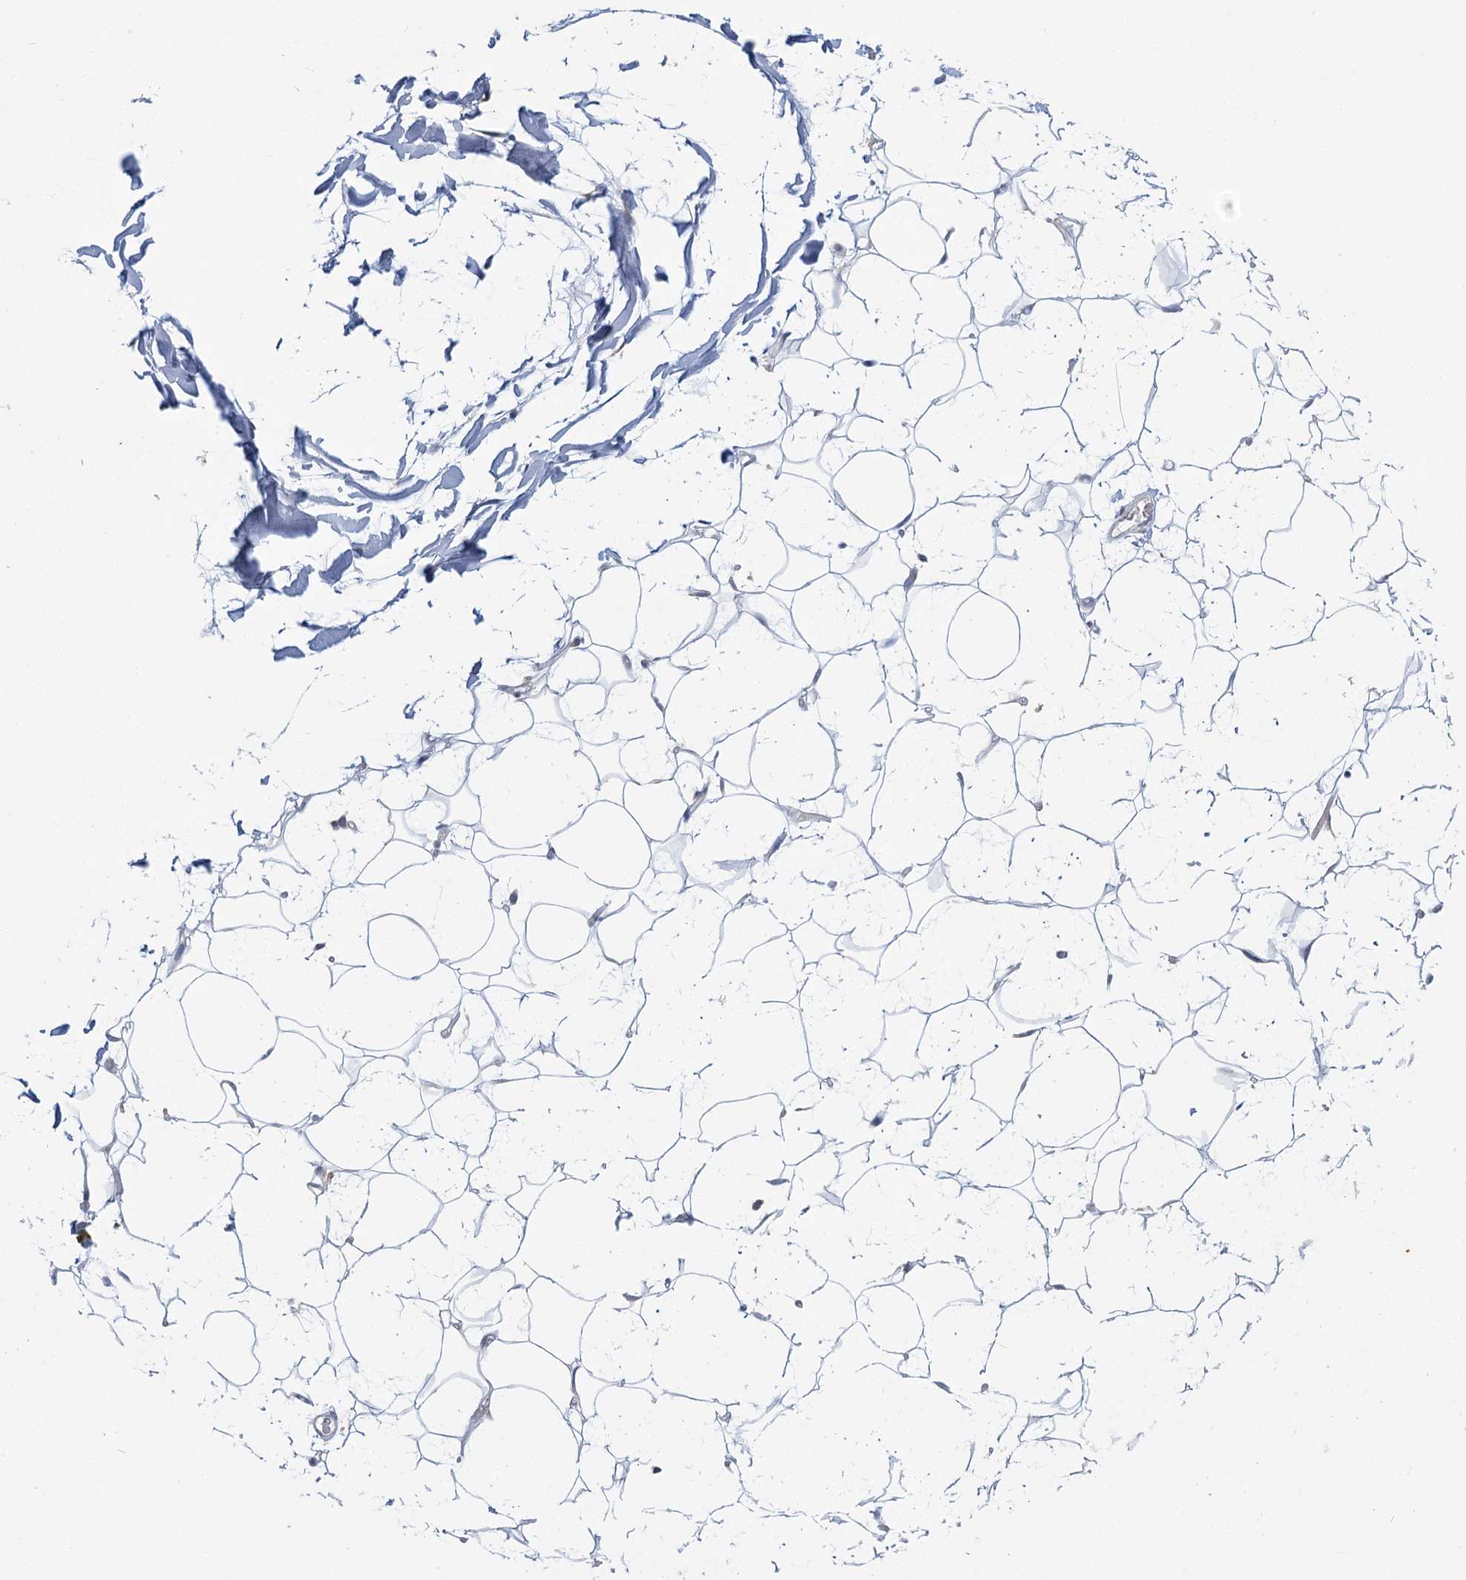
{"staining": {"intensity": "negative", "quantity": "none", "location": "none"}, "tissue": "adipose tissue", "cell_type": "Adipocytes", "image_type": "normal", "snomed": [{"axis": "morphology", "description": "Normal tissue, NOS"}, {"axis": "topography", "description": "Breast"}], "caption": "Immunohistochemistry histopathology image of benign adipose tissue stained for a protein (brown), which displays no staining in adipocytes.", "gene": "MYO7B", "patient": {"sex": "female", "age": 26}}